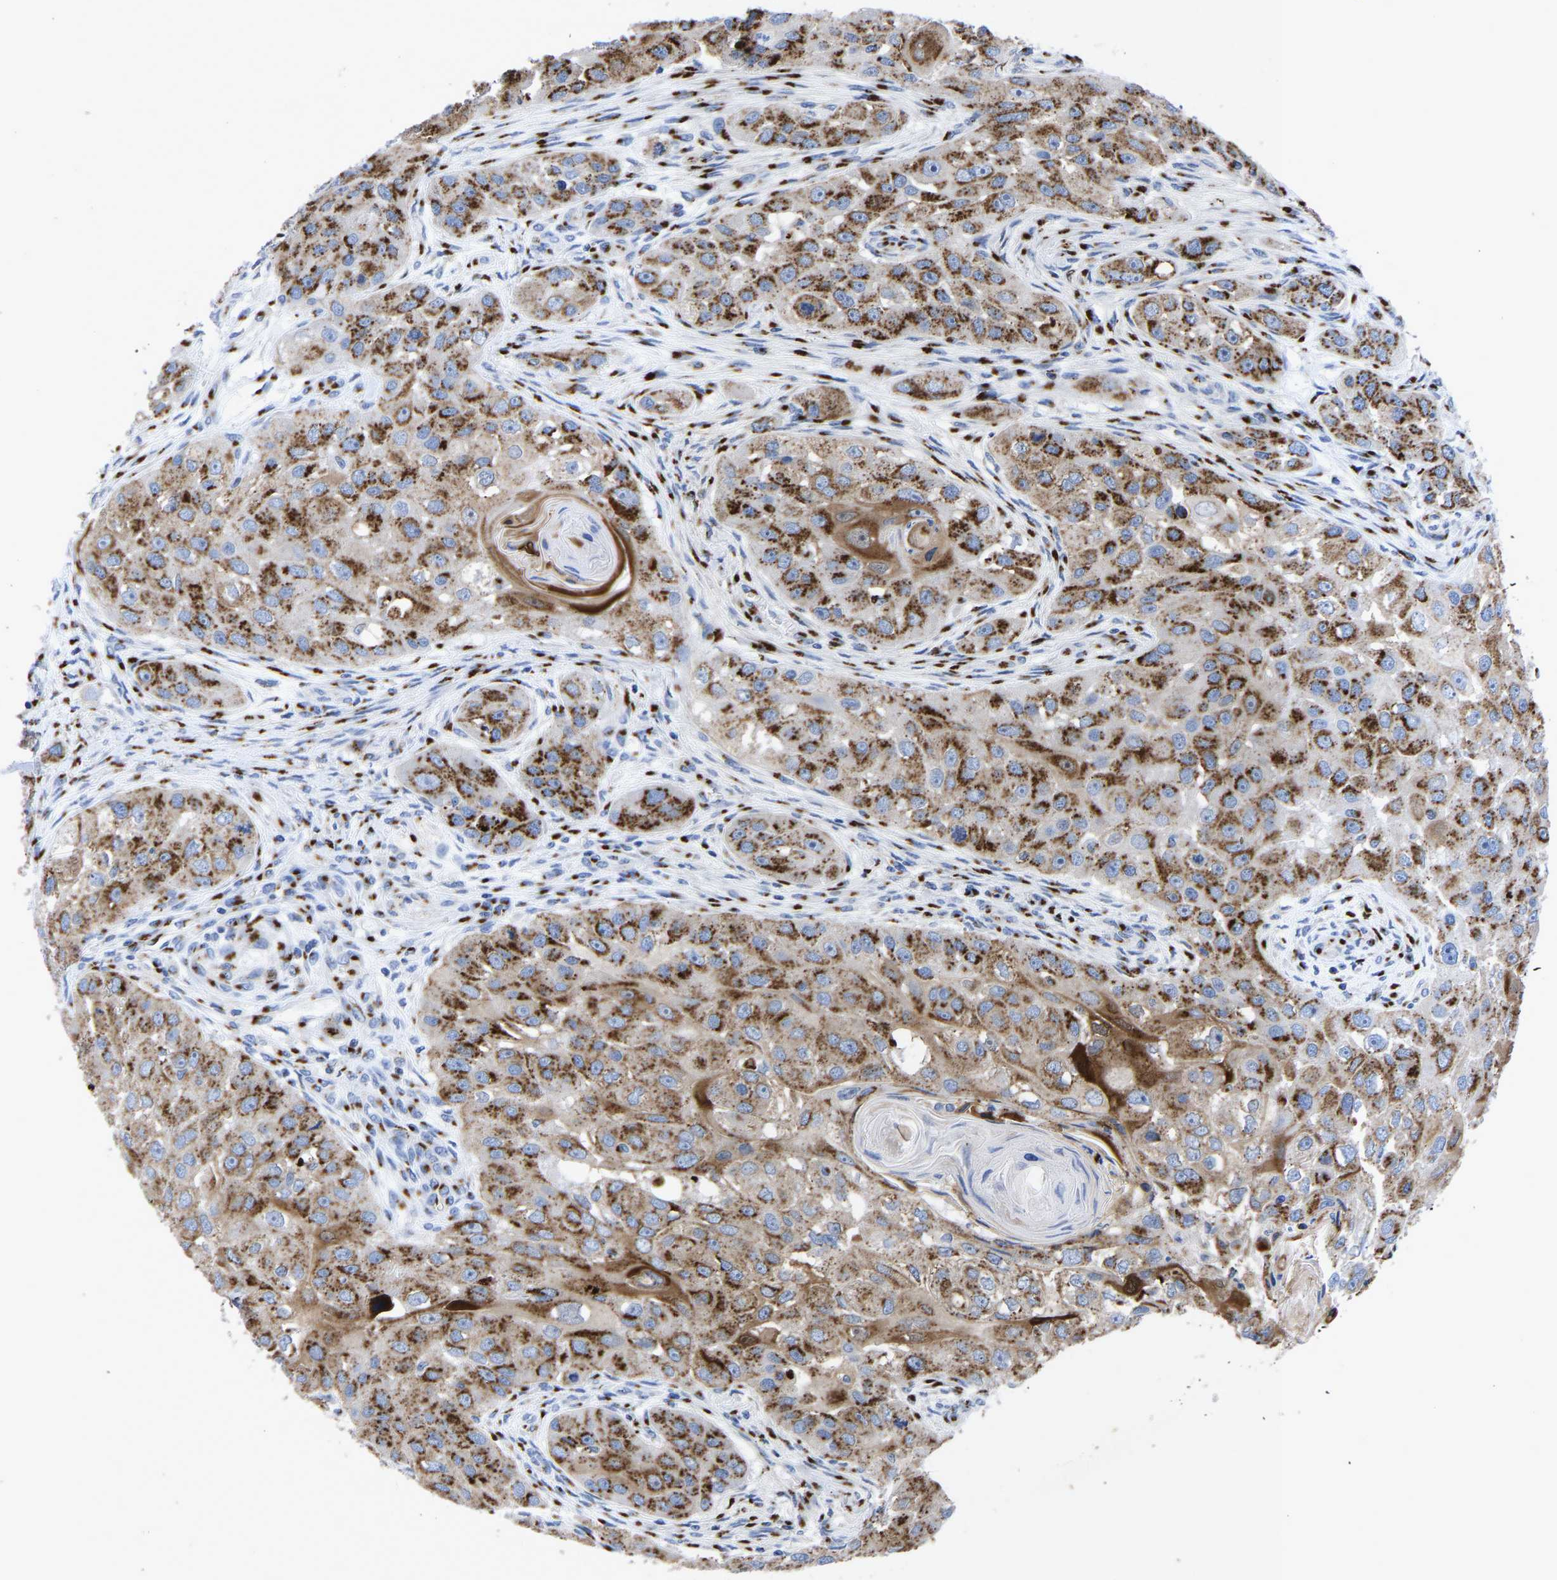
{"staining": {"intensity": "moderate", "quantity": ">75%", "location": "cytoplasmic/membranous"}, "tissue": "head and neck cancer", "cell_type": "Tumor cells", "image_type": "cancer", "snomed": [{"axis": "morphology", "description": "Normal tissue, NOS"}, {"axis": "morphology", "description": "Squamous cell carcinoma, NOS"}, {"axis": "topography", "description": "Skeletal muscle"}, {"axis": "topography", "description": "Head-Neck"}], "caption": "Head and neck squamous cell carcinoma tissue exhibits moderate cytoplasmic/membranous positivity in approximately >75% of tumor cells, visualized by immunohistochemistry.", "gene": "TMEM87A", "patient": {"sex": "male", "age": 51}}